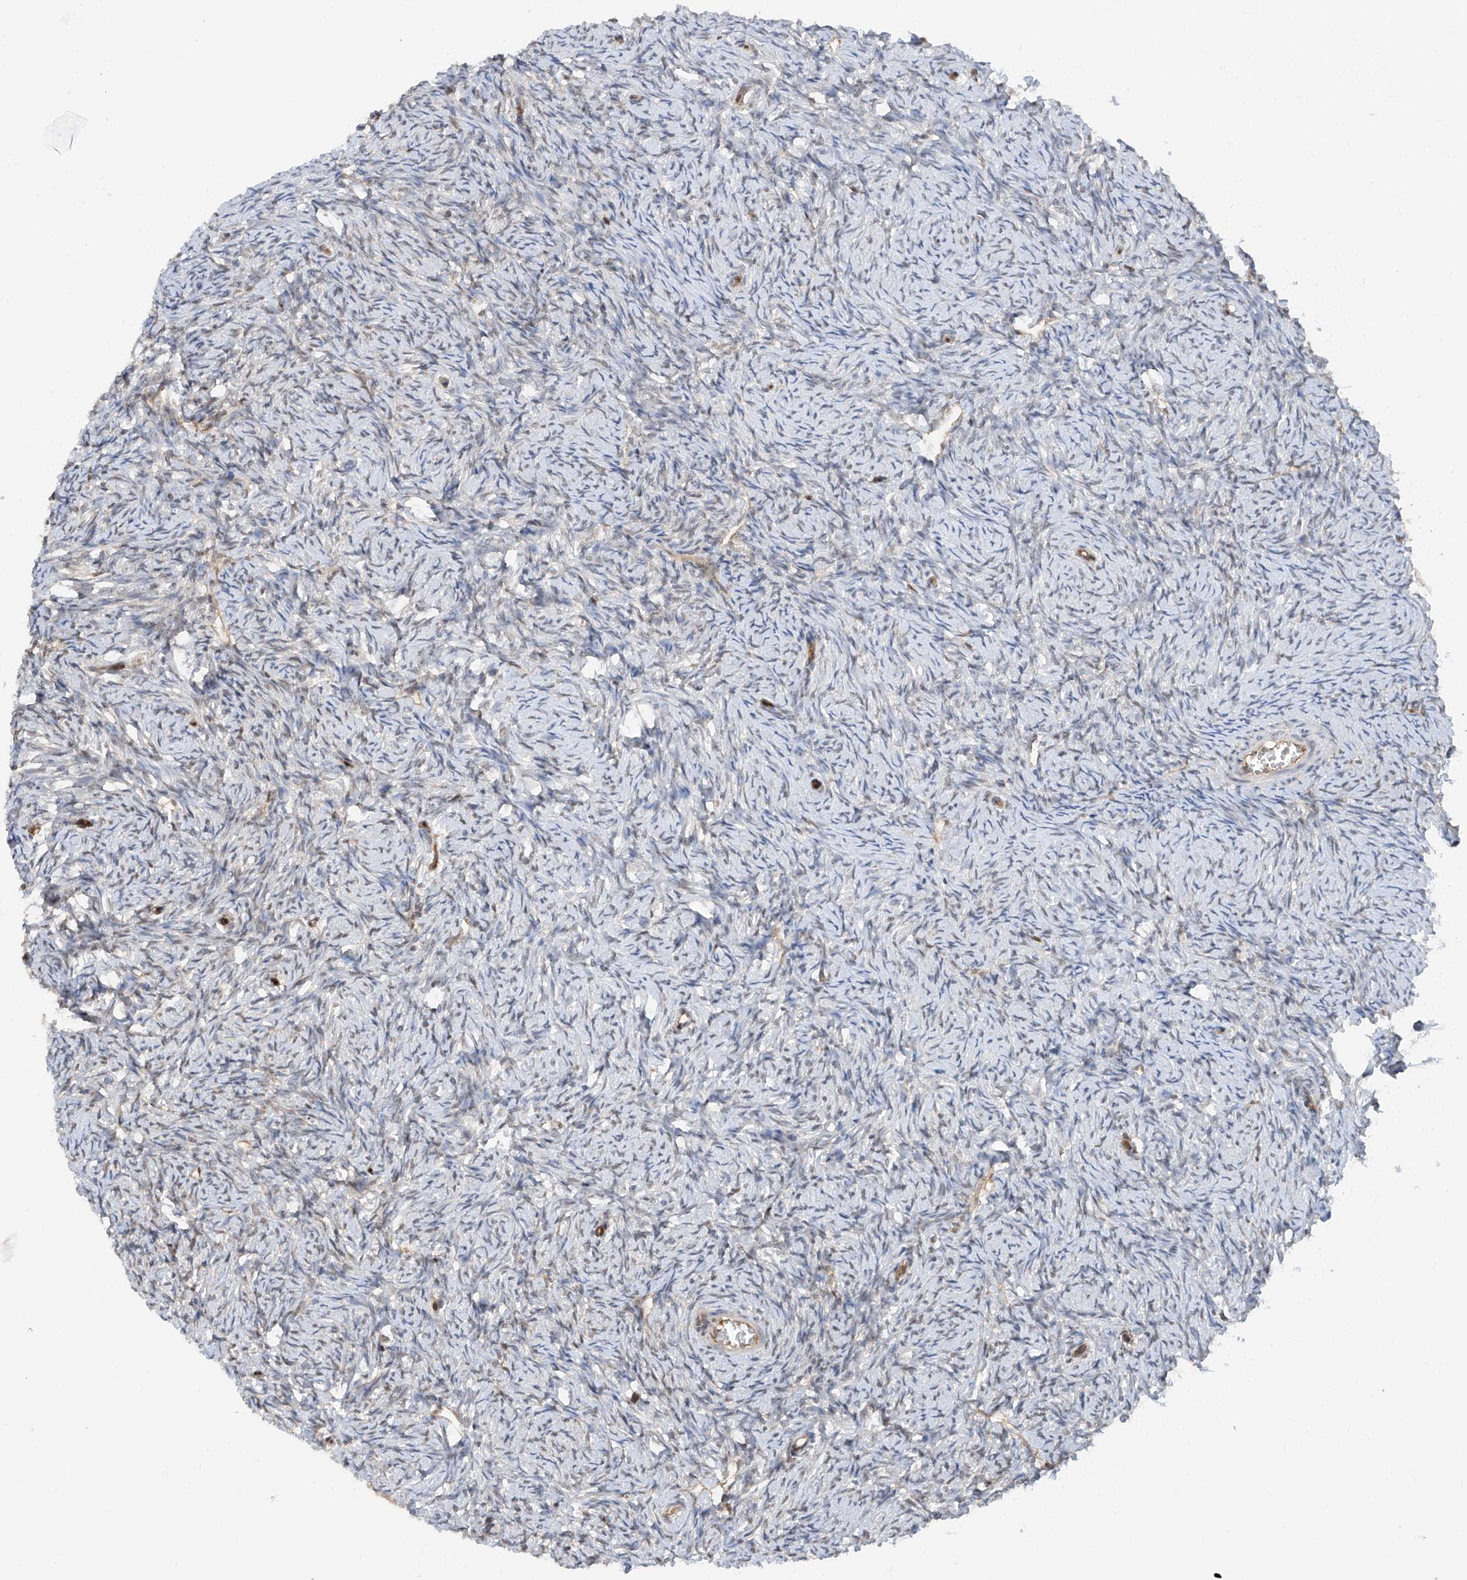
{"staining": {"intensity": "negative", "quantity": "none", "location": "none"}, "tissue": "ovary", "cell_type": "Ovarian stroma cells", "image_type": "normal", "snomed": [{"axis": "morphology", "description": "Normal tissue, NOS"}, {"axis": "morphology", "description": "Cyst, NOS"}, {"axis": "topography", "description": "Ovary"}], "caption": "Protein analysis of unremarkable ovary reveals no significant staining in ovarian stroma cells.", "gene": "ZNF358", "patient": {"sex": "female", "age": 33}}